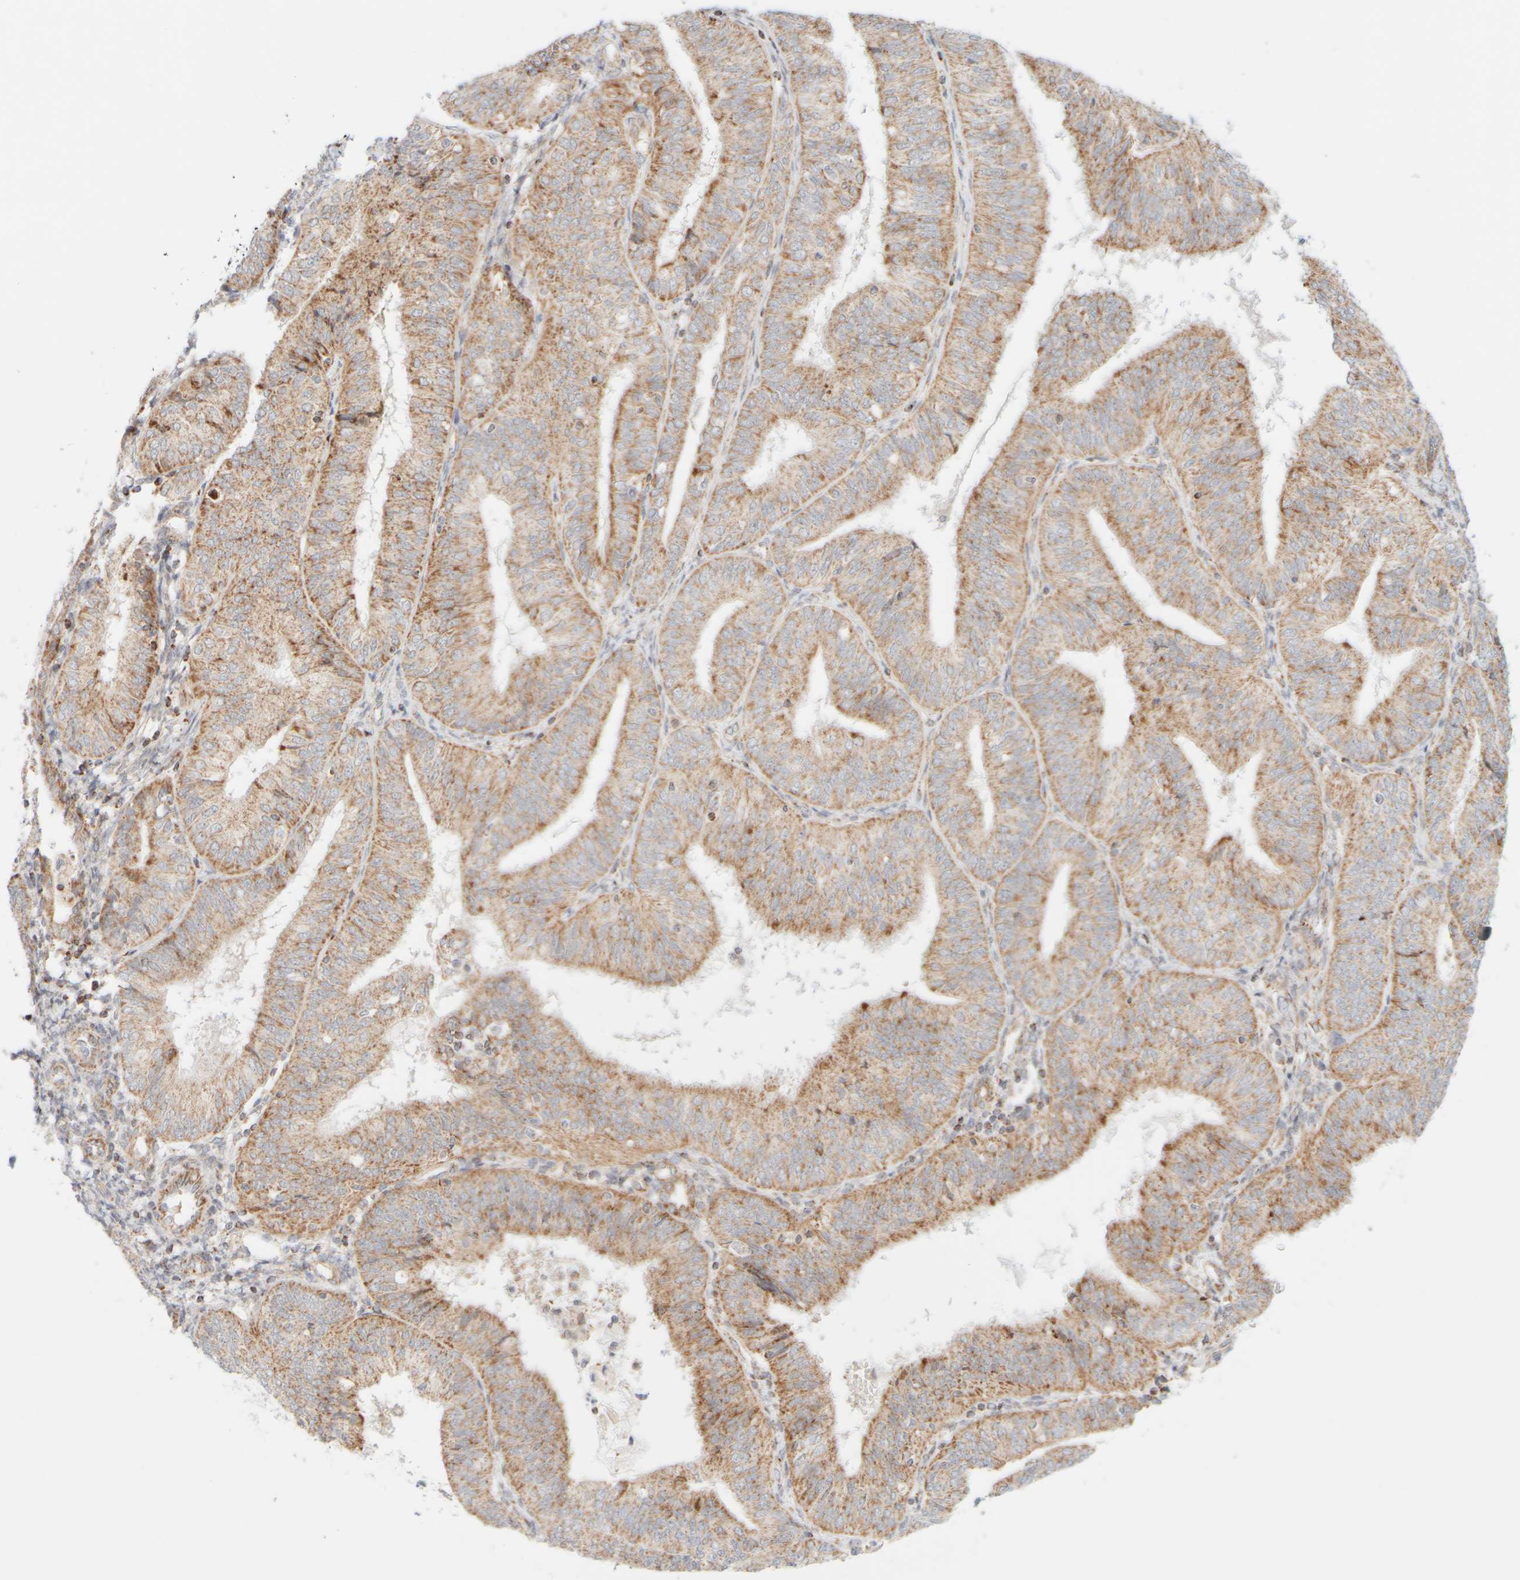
{"staining": {"intensity": "weak", "quantity": ">75%", "location": "cytoplasmic/membranous"}, "tissue": "endometrial cancer", "cell_type": "Tumor cells", "image_type": "cancer", "snomed": [{"axis": "morphology", "description": "Adenocarcinoma, NOS"}, {"axis": "topography", "description": "Endometrium"}], "caption": "Immunohistochemistry (DAB) staining of endometrial adenocarcinoma demonstrates weak cytoplasmic/membranous protein positivity in about >75% of tumor cells.", "gene": "PPM1K", "patient": {"sex": "female", "age": 58}}